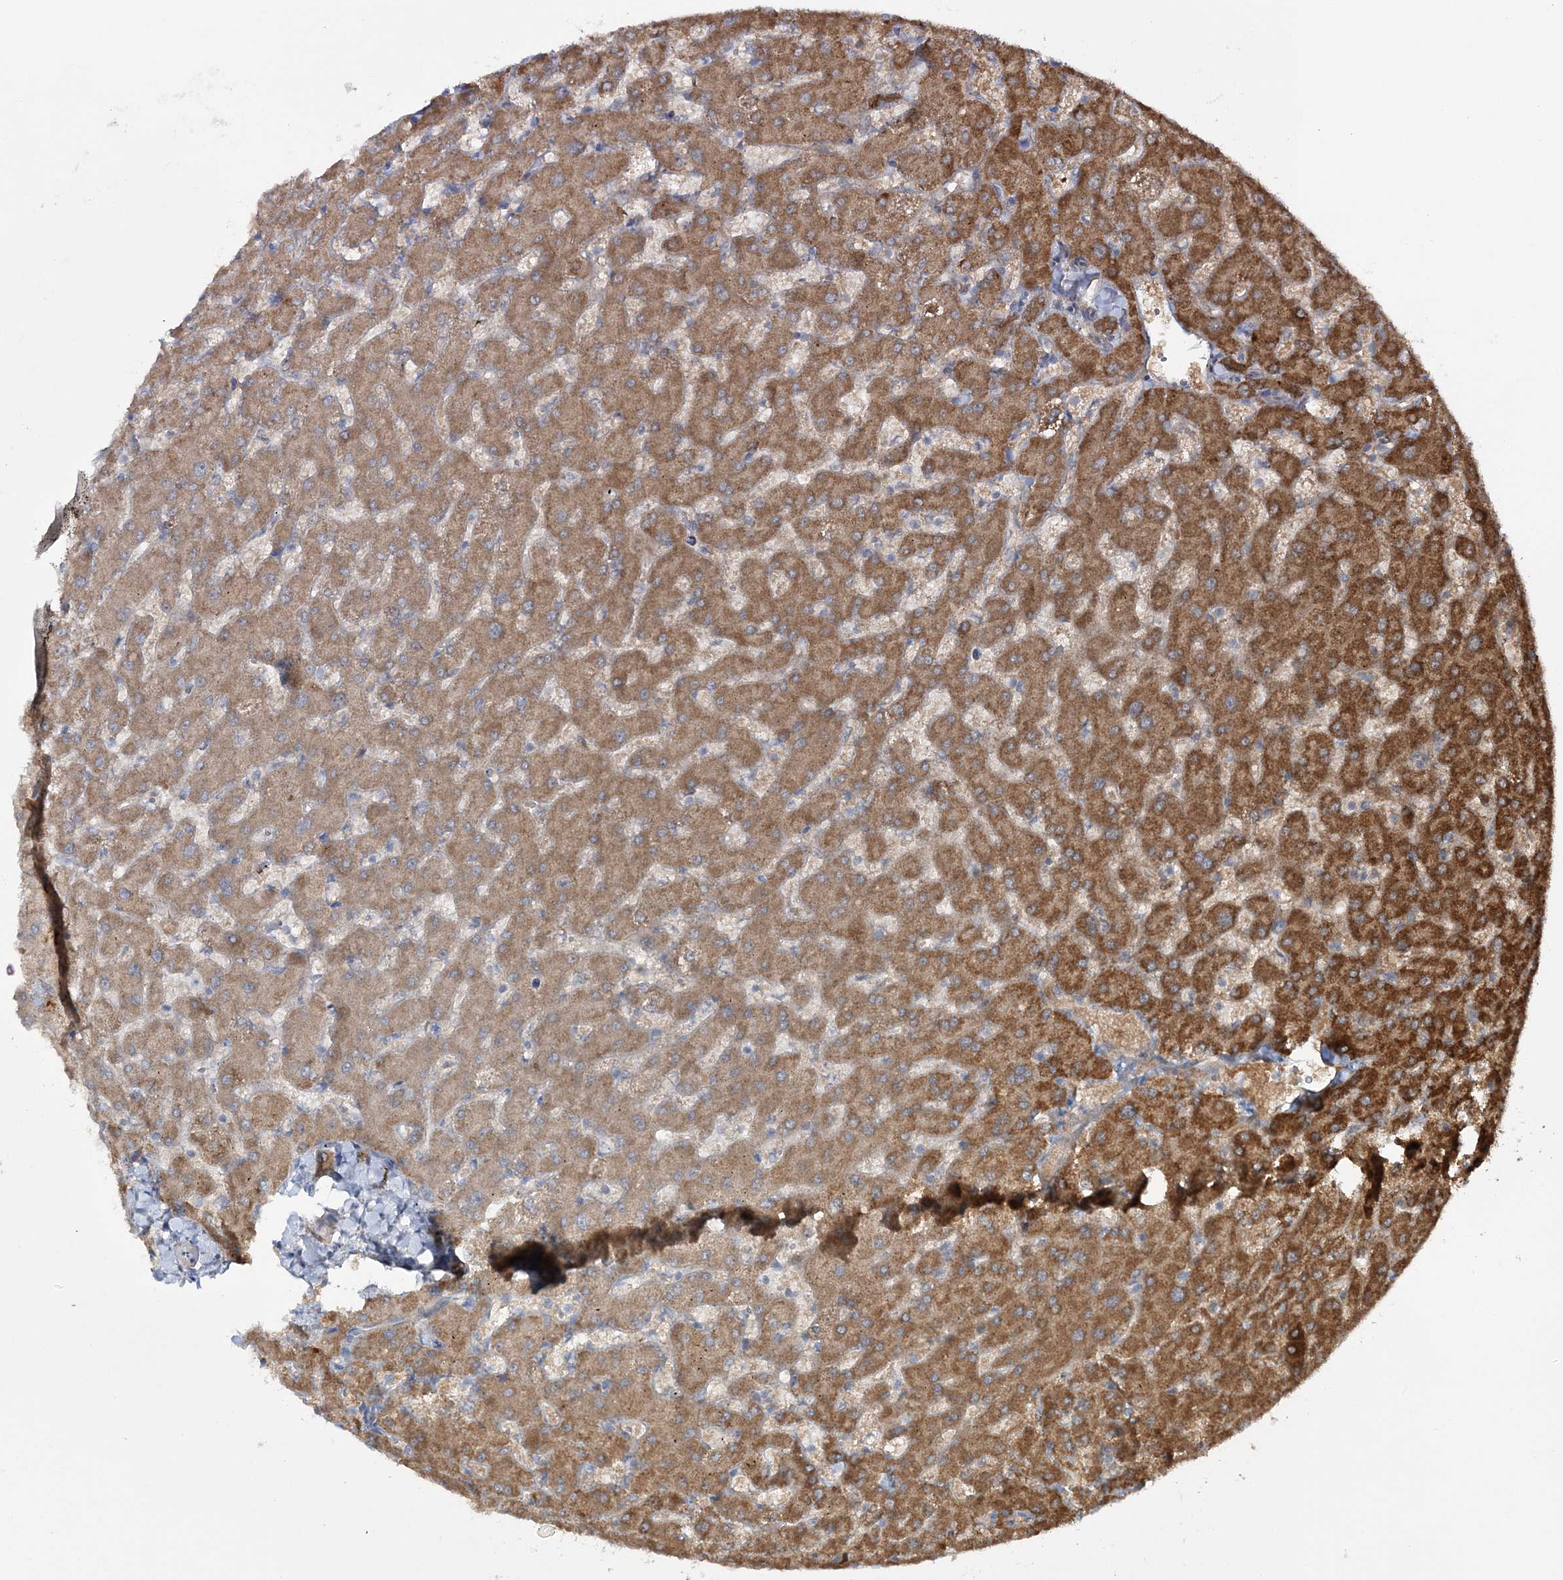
{"staining": {"intensity": "moderate", "quantity": ">75%", "location": "cytoplasmic/membranous"}, "tissue": "liver", "cell_type": "Cholangiocytes", "image_type": "normal", "snomed": [{"axis": "morphology", "description": "Normal tissue, NOS"}, {"axis": "topography", "description": "Liver"}], "caption": "Liver stained for a protein displays moderate cytoplasmic/membranous positivity in cholangiocytes. (DAB (3,3'-diaminobenzidine) IHC, brown staining for protein, blue staining for nuclei).", "gene": "MOCS2", "patient": {"sex": "female", "age": 63}}